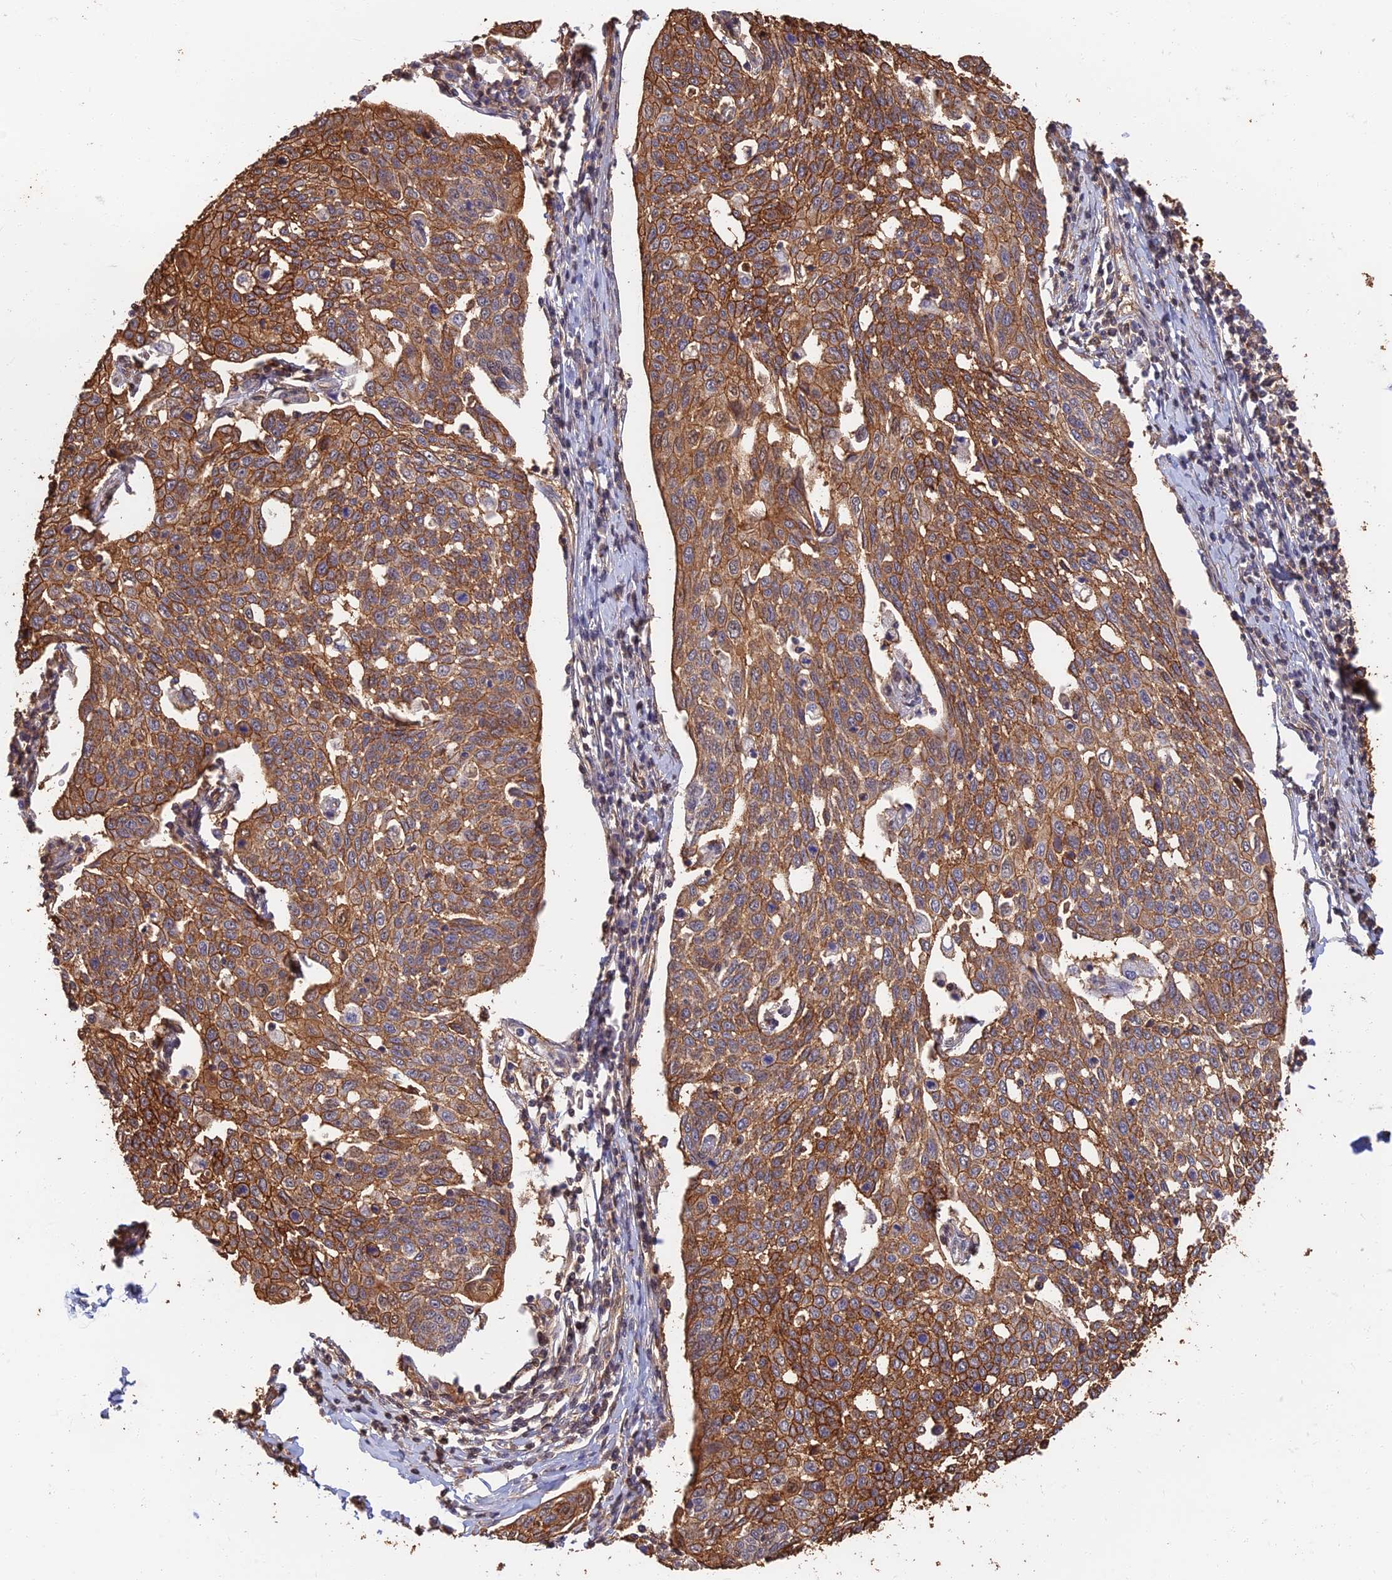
{"staining": {"intensity": "moderate", "quantity": ">75%", "location": "cytoplasmic/membranous"}, "tissue": "cervical cancer", "cell_type": "Tumor cells", "image_type": "cancer", "snomed": [{"axis": "morphology", "description": "Squamous cell carcinoma, NOS"}, {"axis": "topography", "description": "Cervix"}], "caption": "An IHC histopathology image of neoplastic tissue is shown. Protein staining in brown labels moderate cytoplasmic/membranous positivity in squamous cell carcinoma (cervical) within tumor cells. (DAB (3,3'-diaminobenzidine) IHC, brown staining for protein, blue staining for nuclei).", "gene": "LRRN3", "patient": {"sex": "female", "age": 34}}